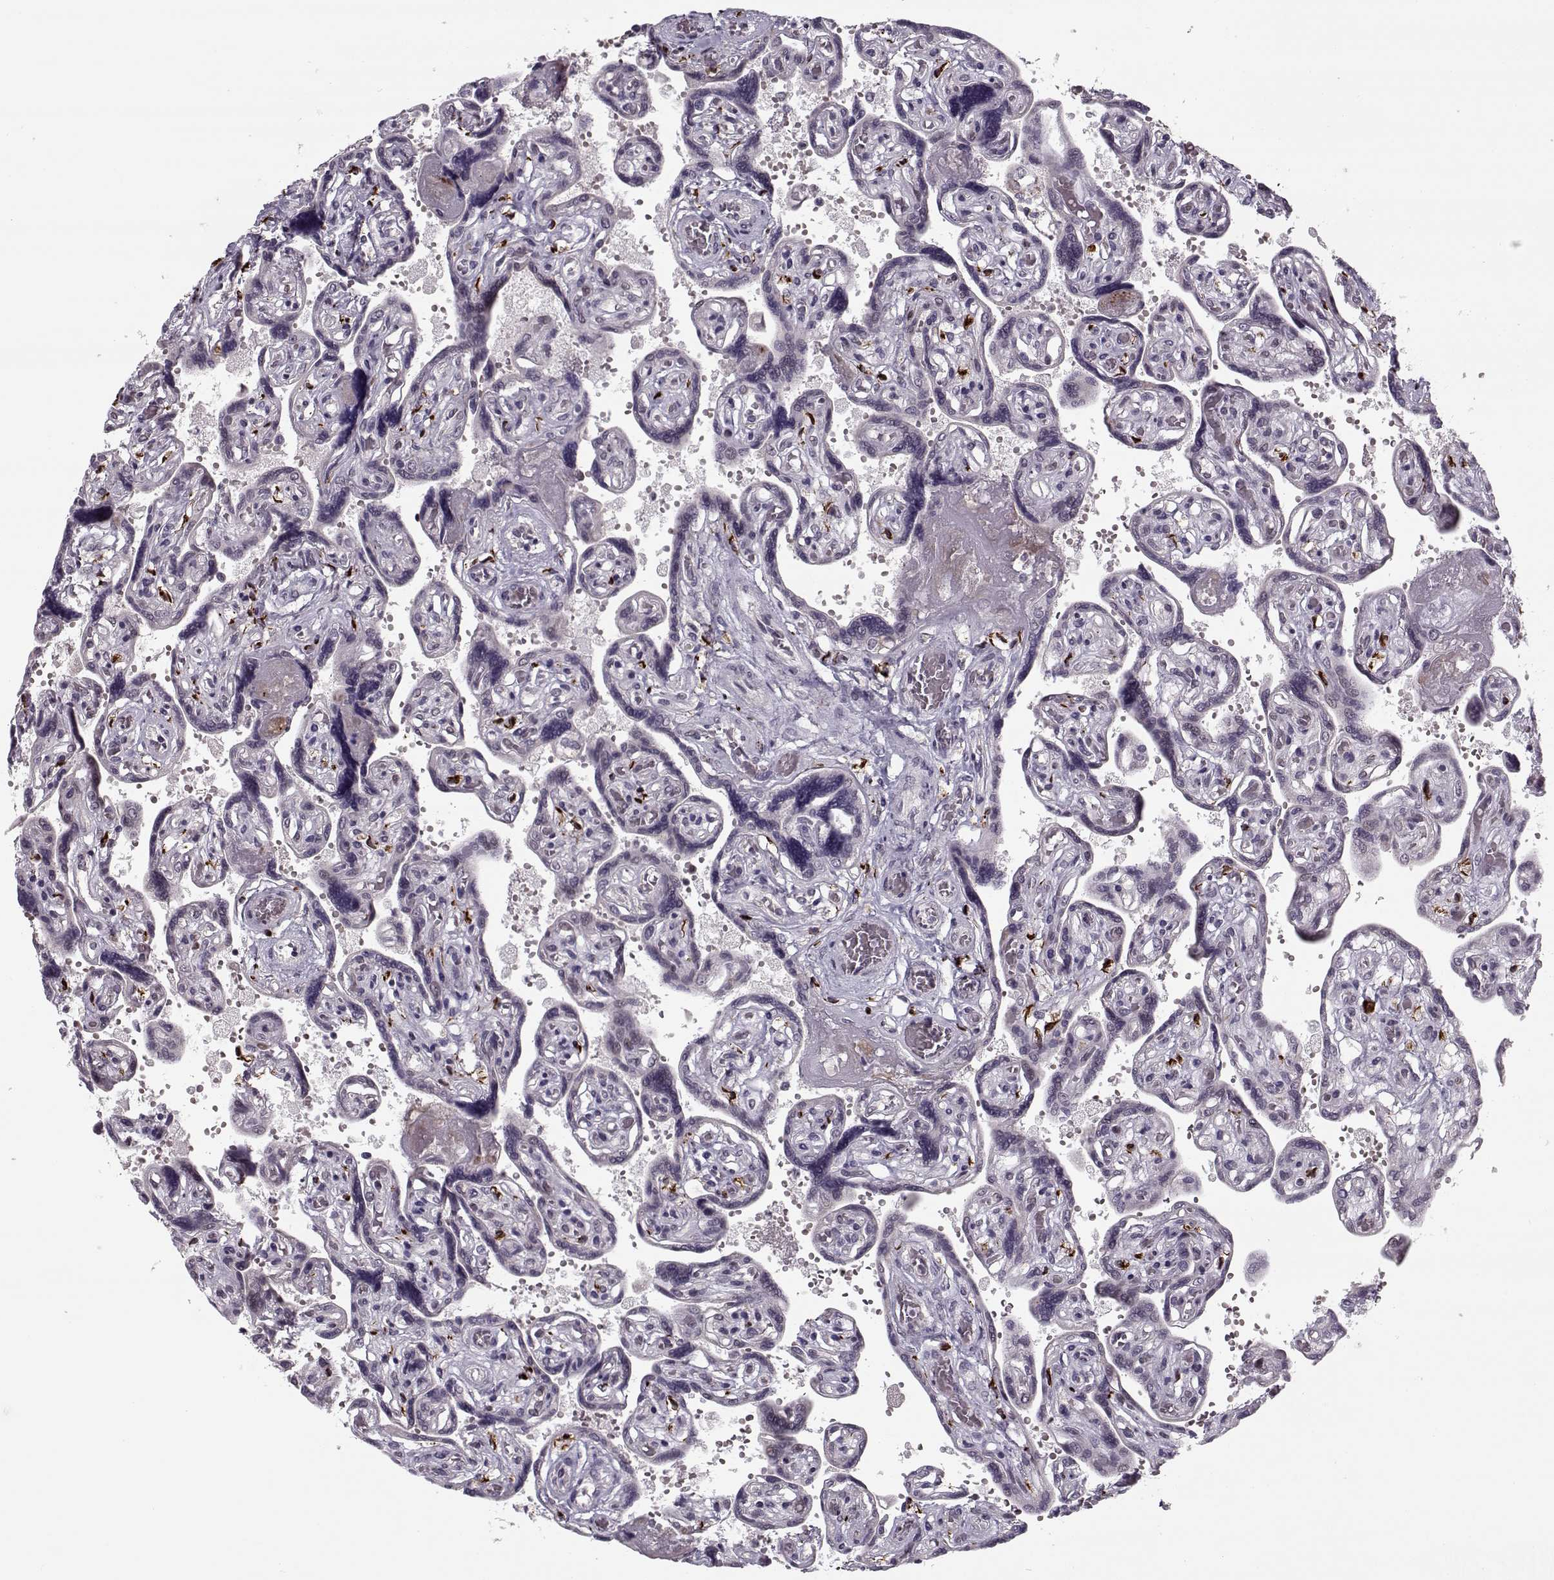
{"staining": {"intensity": "negative", "quantity": "none", "location": "none"}, "tissue": "placenta", "cell_type": "Decidual cells", "image_type": "normal", "snomed": [{"axis": "morphology", "description": "Normal tissue, NOS"}, {"axis": "topography", "description": "Placenta"}], "caption": "Immunohistochemistry (IHC) of normal placenta demonstrates no positivity in decidual cells. (DAB (3,3'-diaminobenzidine) IHC, high magnification).", "gene": "DNAI3", "patient": {"sex": "female", "age": 32}}